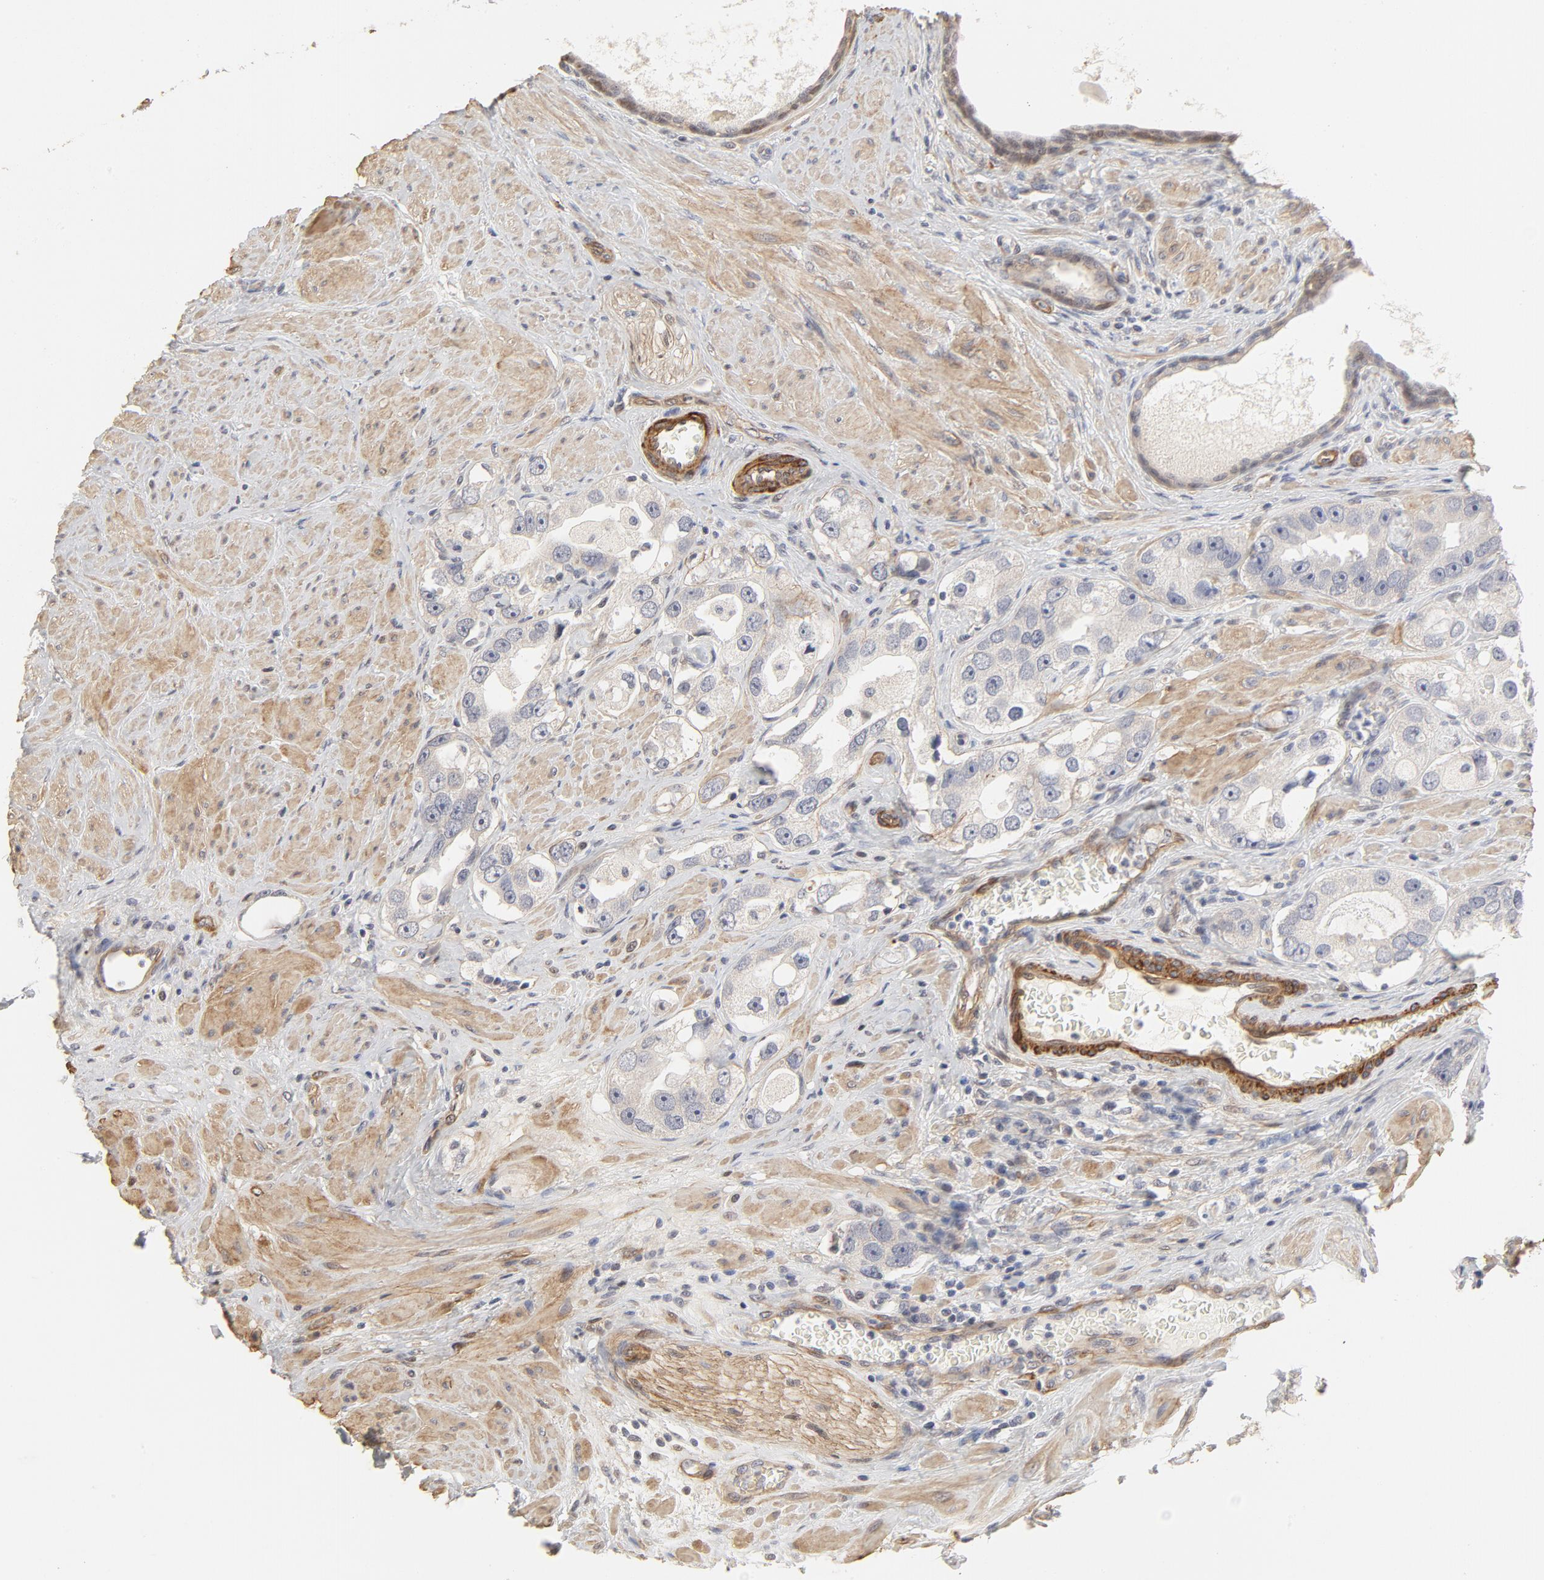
{"staining": {"intensity": "negative", "quantity": "none", "location": "none"}, "tissue": "prostate cancer", "cell_type": "Tumor cells", "image_type": "cancer", "snomed": [{"axis": "morphology", "description": "Adenocarcinoma, High grade"}, {"axis": "topography", "description": "Prostate"}], "caption": "Tumor cells are negative for brown protein staining in prostate cancer (adenocarcinoma (high-grade)).", "gene": "MAGED4", "patient": {"sex": "male", "age": 63}}